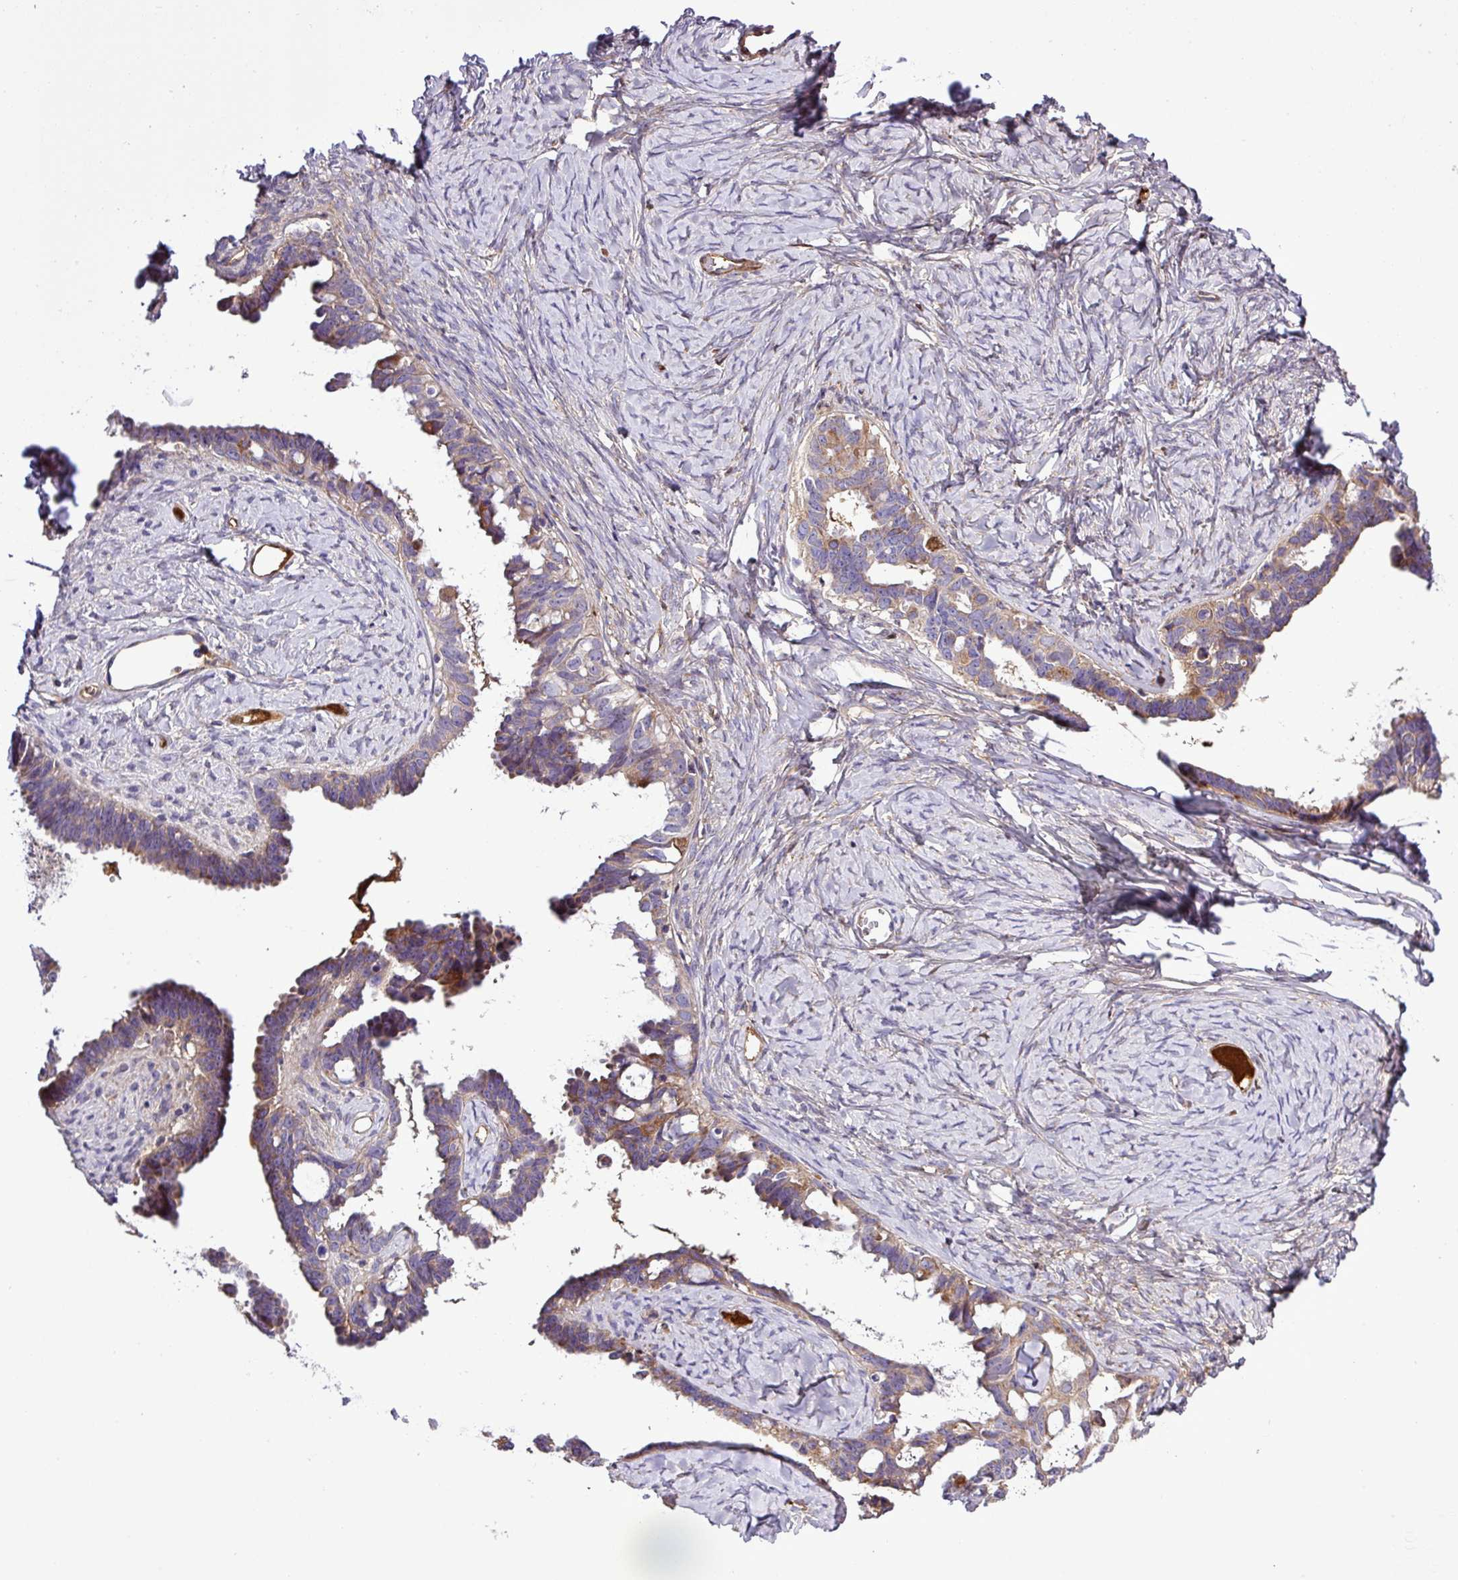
{"staining": {"intensity": "moderate", "quantity": ">75%", "location": "cytoplasmic/membranous"}, "tissue": "ovarian cancer", "cell_type": "Tumor cells", "image_type": "cancer", "snomed": [{"axis": "morphology", "description": "Cystadenocarcinoma, serous, NOS"}, {"axis": "topography", "description": "Ovary"}], "caption": "Brown immunohistochemical staining in human ovarian cancer (serous cystadenocarcinoma) displays moderate cytoplasmic/membranous expression in about >75% of tumor cells.", "gene": "CWH43", "patient": {"sex": "female", "age": 69}}